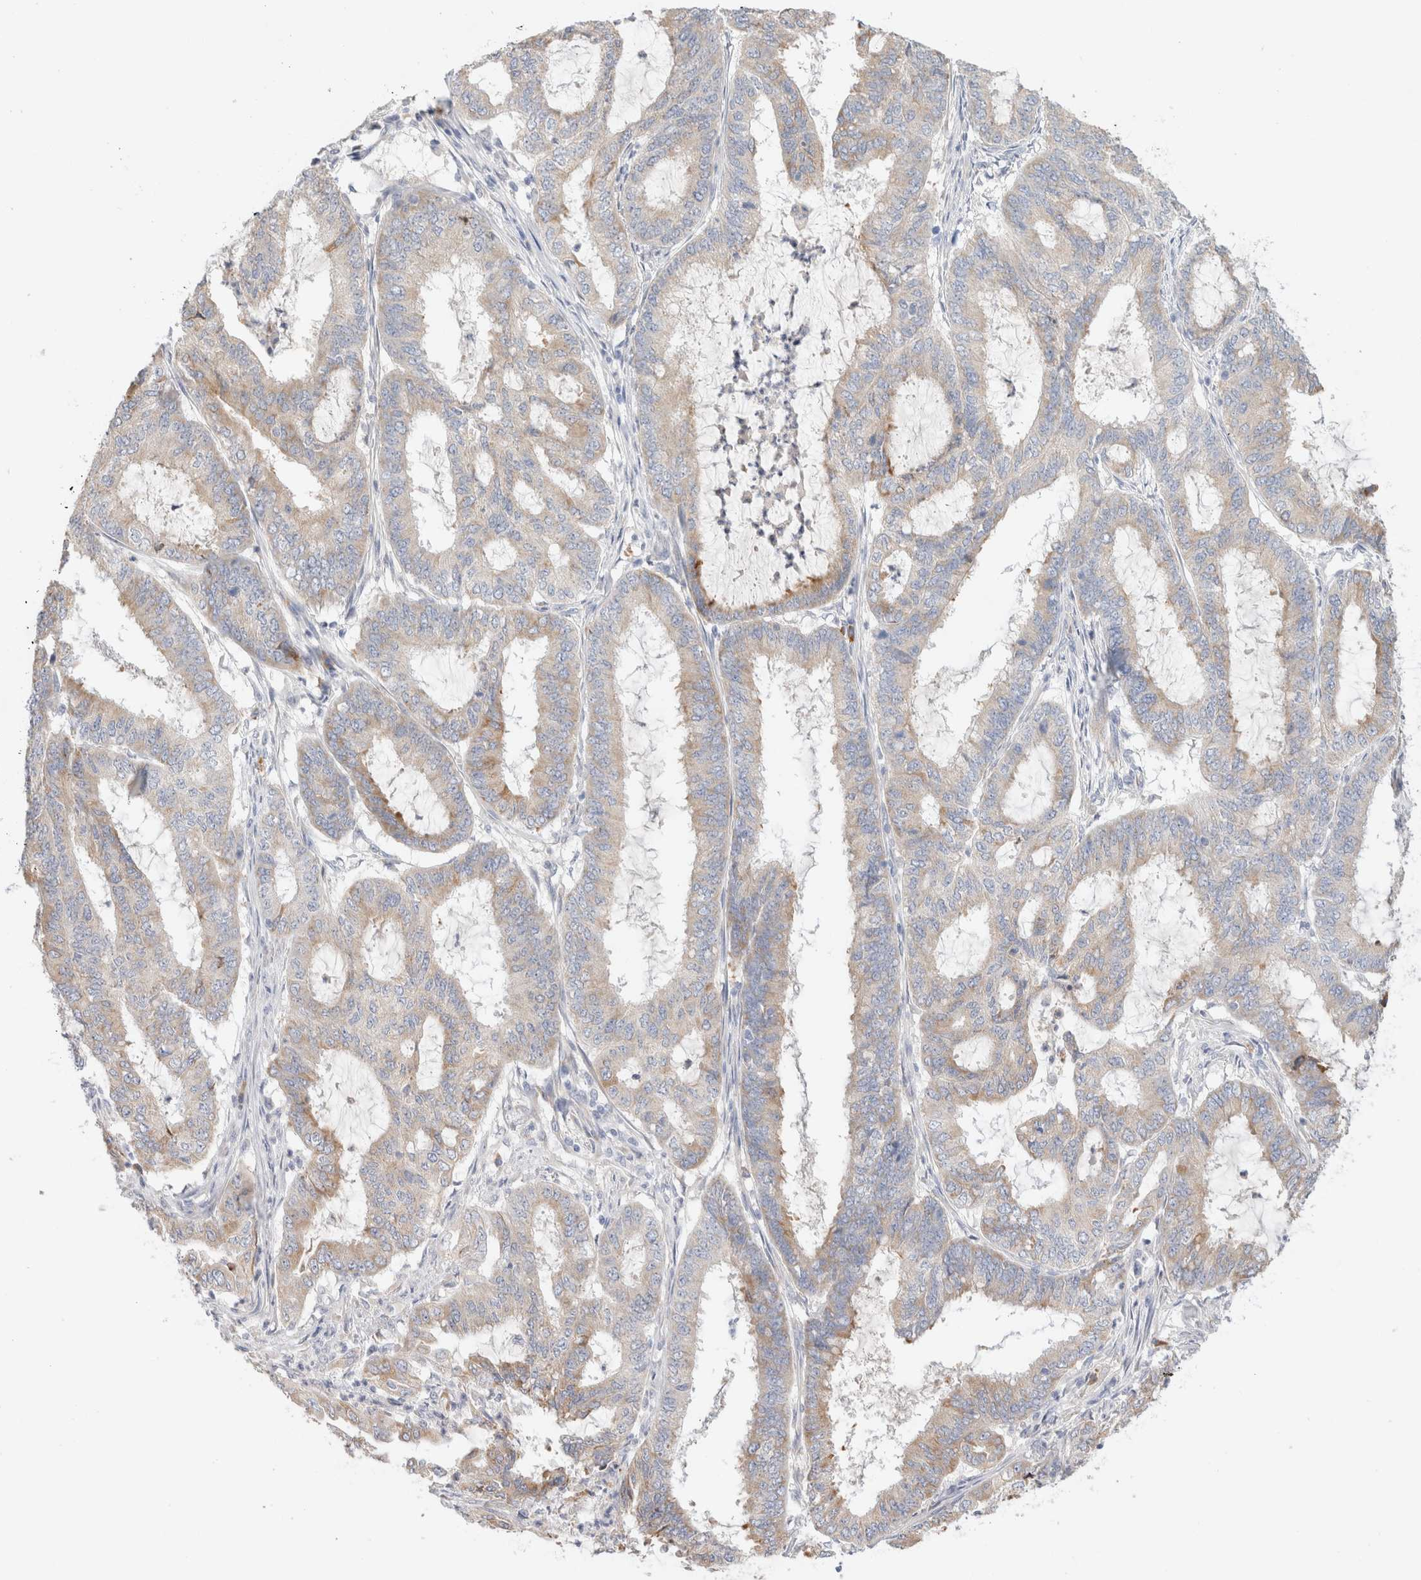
{"staining": {"intensity": "moderate", "quantity": "<25%", "location": "cytoplasmic/membranous"}, "tissue": "endometrial cancer", "cell_type": "Tumor cells", "image_type": "cancer", "snomed": [{"axis": "morphology", "description": "Adenocarcinoma, NOS"}, {"axis": "topography", "description": "Endometrium"}], "caption": "Endometrial cancer tissue shows moderate cytoplasmic/membranous positivity in approximately <25% of tumor cells", "gene": "GADD45G", "patient": {"sex": "female", "age": 51}}